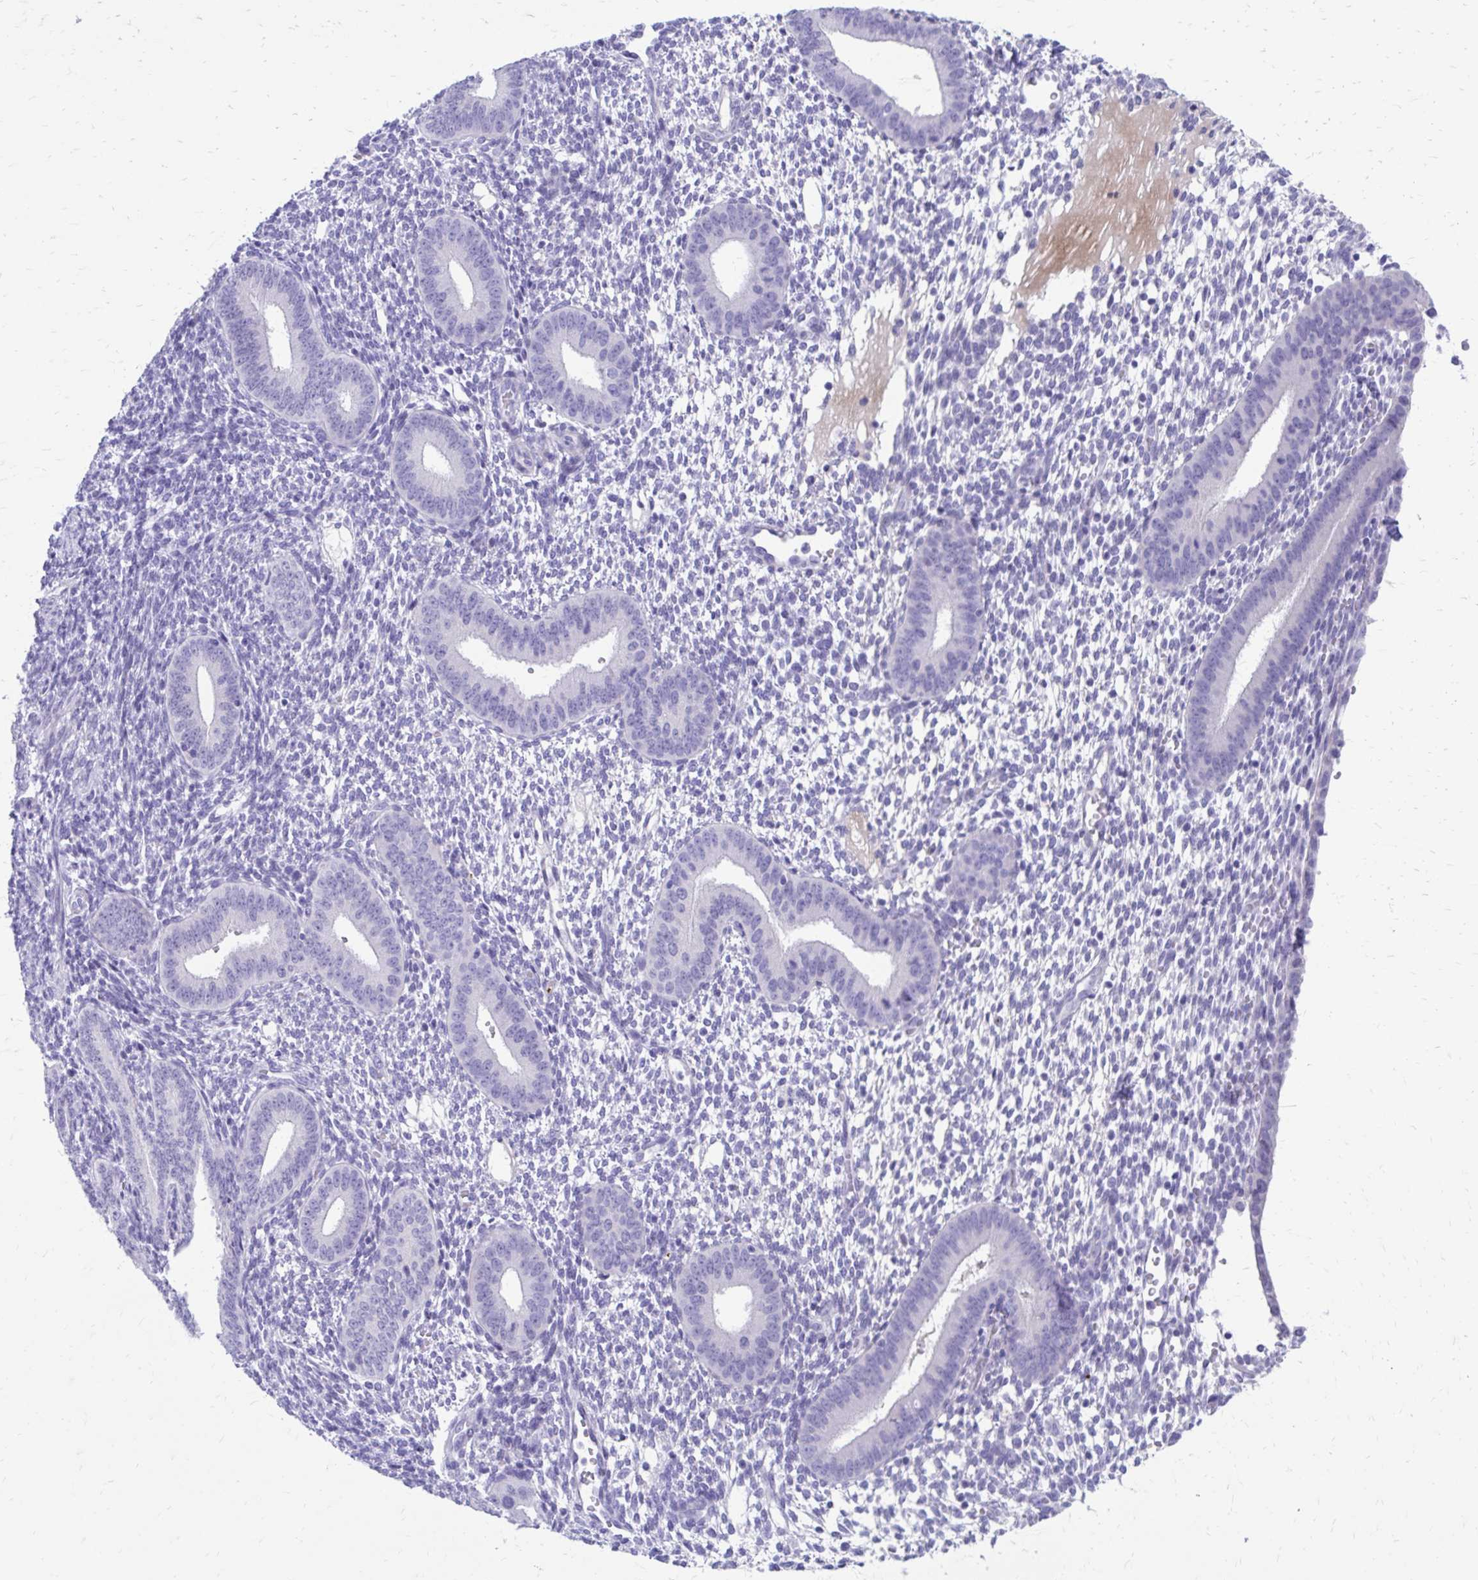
{"staining": {"intensity": "negative", "quantity": "none", "location": "none"}, "tissue": "endometrium", "cell_type": "Cells in endometrial stroma", "image_type": "normal", "snomed": [{"axis": "morphology", "description": "Normal tissue, NOS"}, {"axis": "topography", "description": "Endometrium"}], "caption": "A micrograph of endometrium stained for a protein shows no brown staining in cells in endometrial stroma. (DAB immunohistochemistry (IHC) with hematoxylin counter stain).", "gene": "SATL1", "patient": {"sex": "female", "age": 40}}